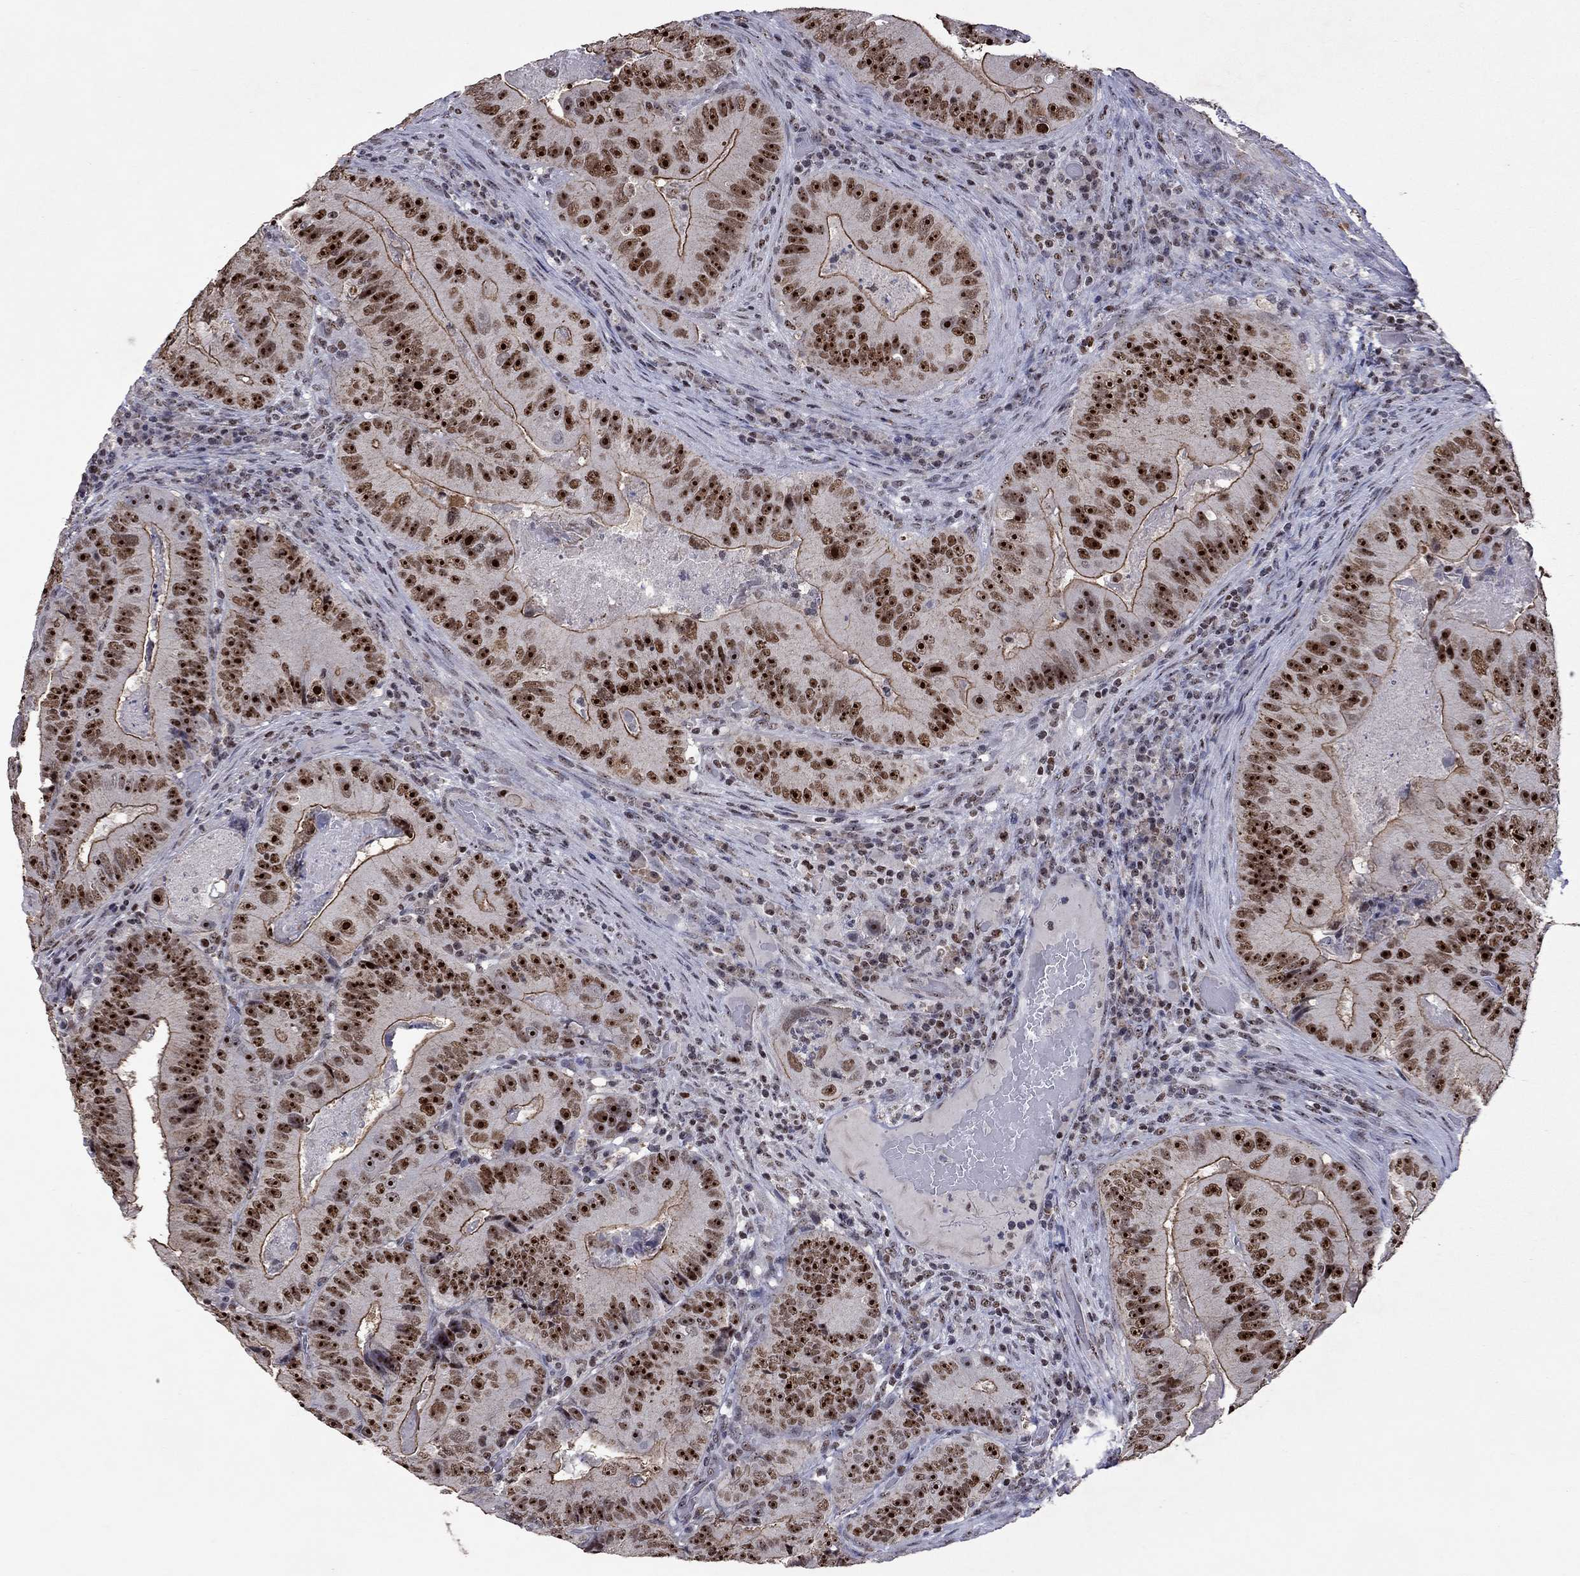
{"staining": {"intensity": "strong", "quantity": ">75%", "location": "cytoplasmic/membranous,nuclear"}, "tissue": "colorectal cancer", "cell_type": "Tumor cells", "image_type": "cancer", "snomed": [{"axis": "morphology", "description": "Adenocarcinoma, NOS"}, {"axis": "topography", "description": "Colon"}], "caption": "Immunohistochemistry (IHC) micrograph of human adenocarcinoma (colorectal) stained for a protein (brown), which shows high levels of strong cytoplasmic/membranous and nuclear positivity in about >75% of tumor cells.", "gene": "SPOUT1", "patient": {"sex": "female", "age": 86}}